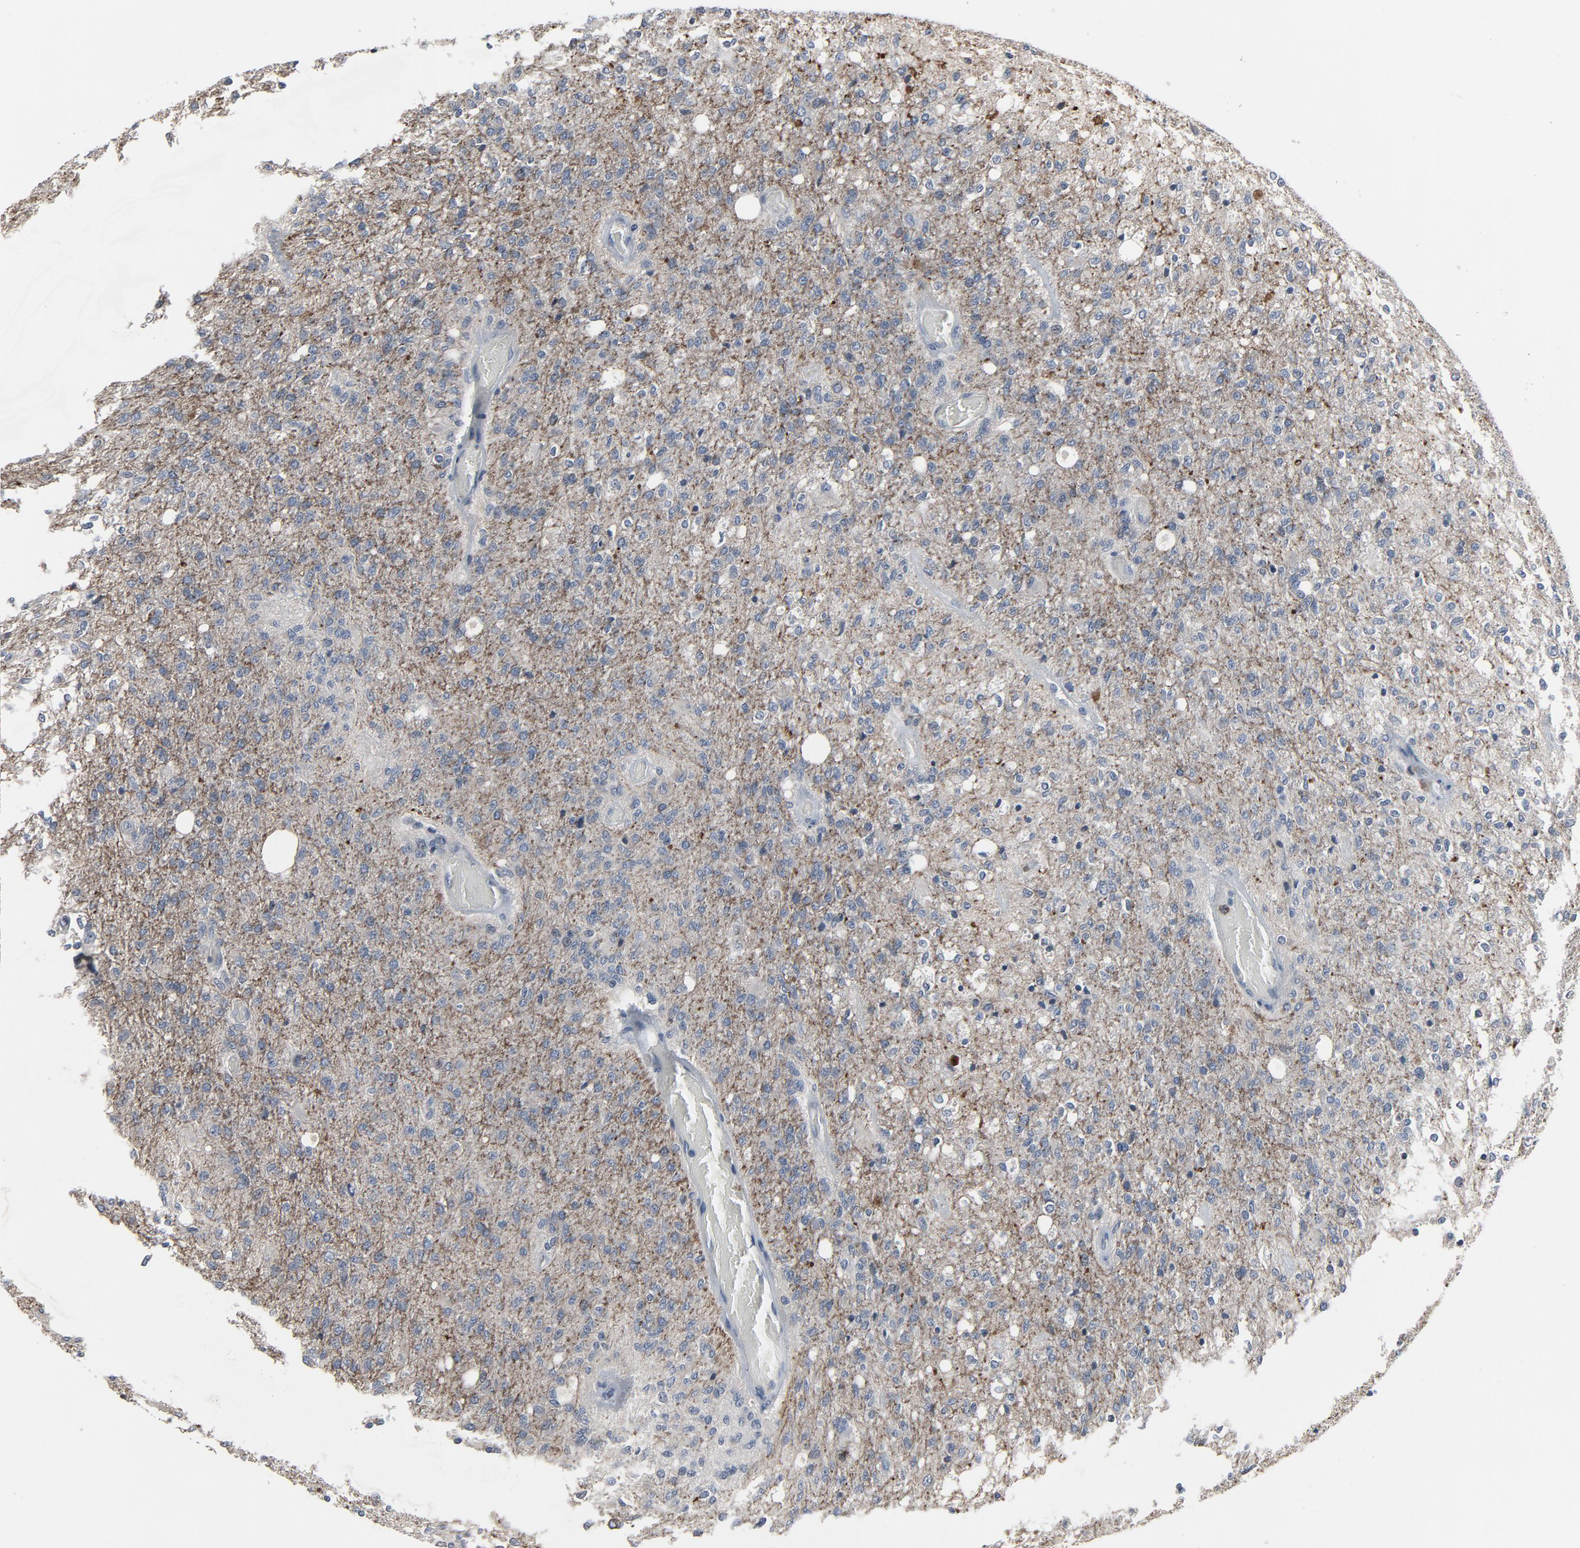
{"staining": {"intensity": "negative", "quantity": "none", "location": "none"}, "tissue": "glioma", "cell_type": "Tumor cells", "image_type": "cancer", "snomed": [{"axis": "morphology", "description": "Normal tissue, NOS"}, {"axis": "morphology", "description": "Glioma, malignant, High grade"}, {"axis": "topography", "description": "Cerebral cortex"}], "caption": "IHC image of neoplastic tissue: malignant high-grade glioma stained with DAB (3,3'-diaminobenzidine) demonstrates no significant protein staining in tumor cells.", "gene": "PDZD4", "patient": {"sex": "male", "age": 77}}